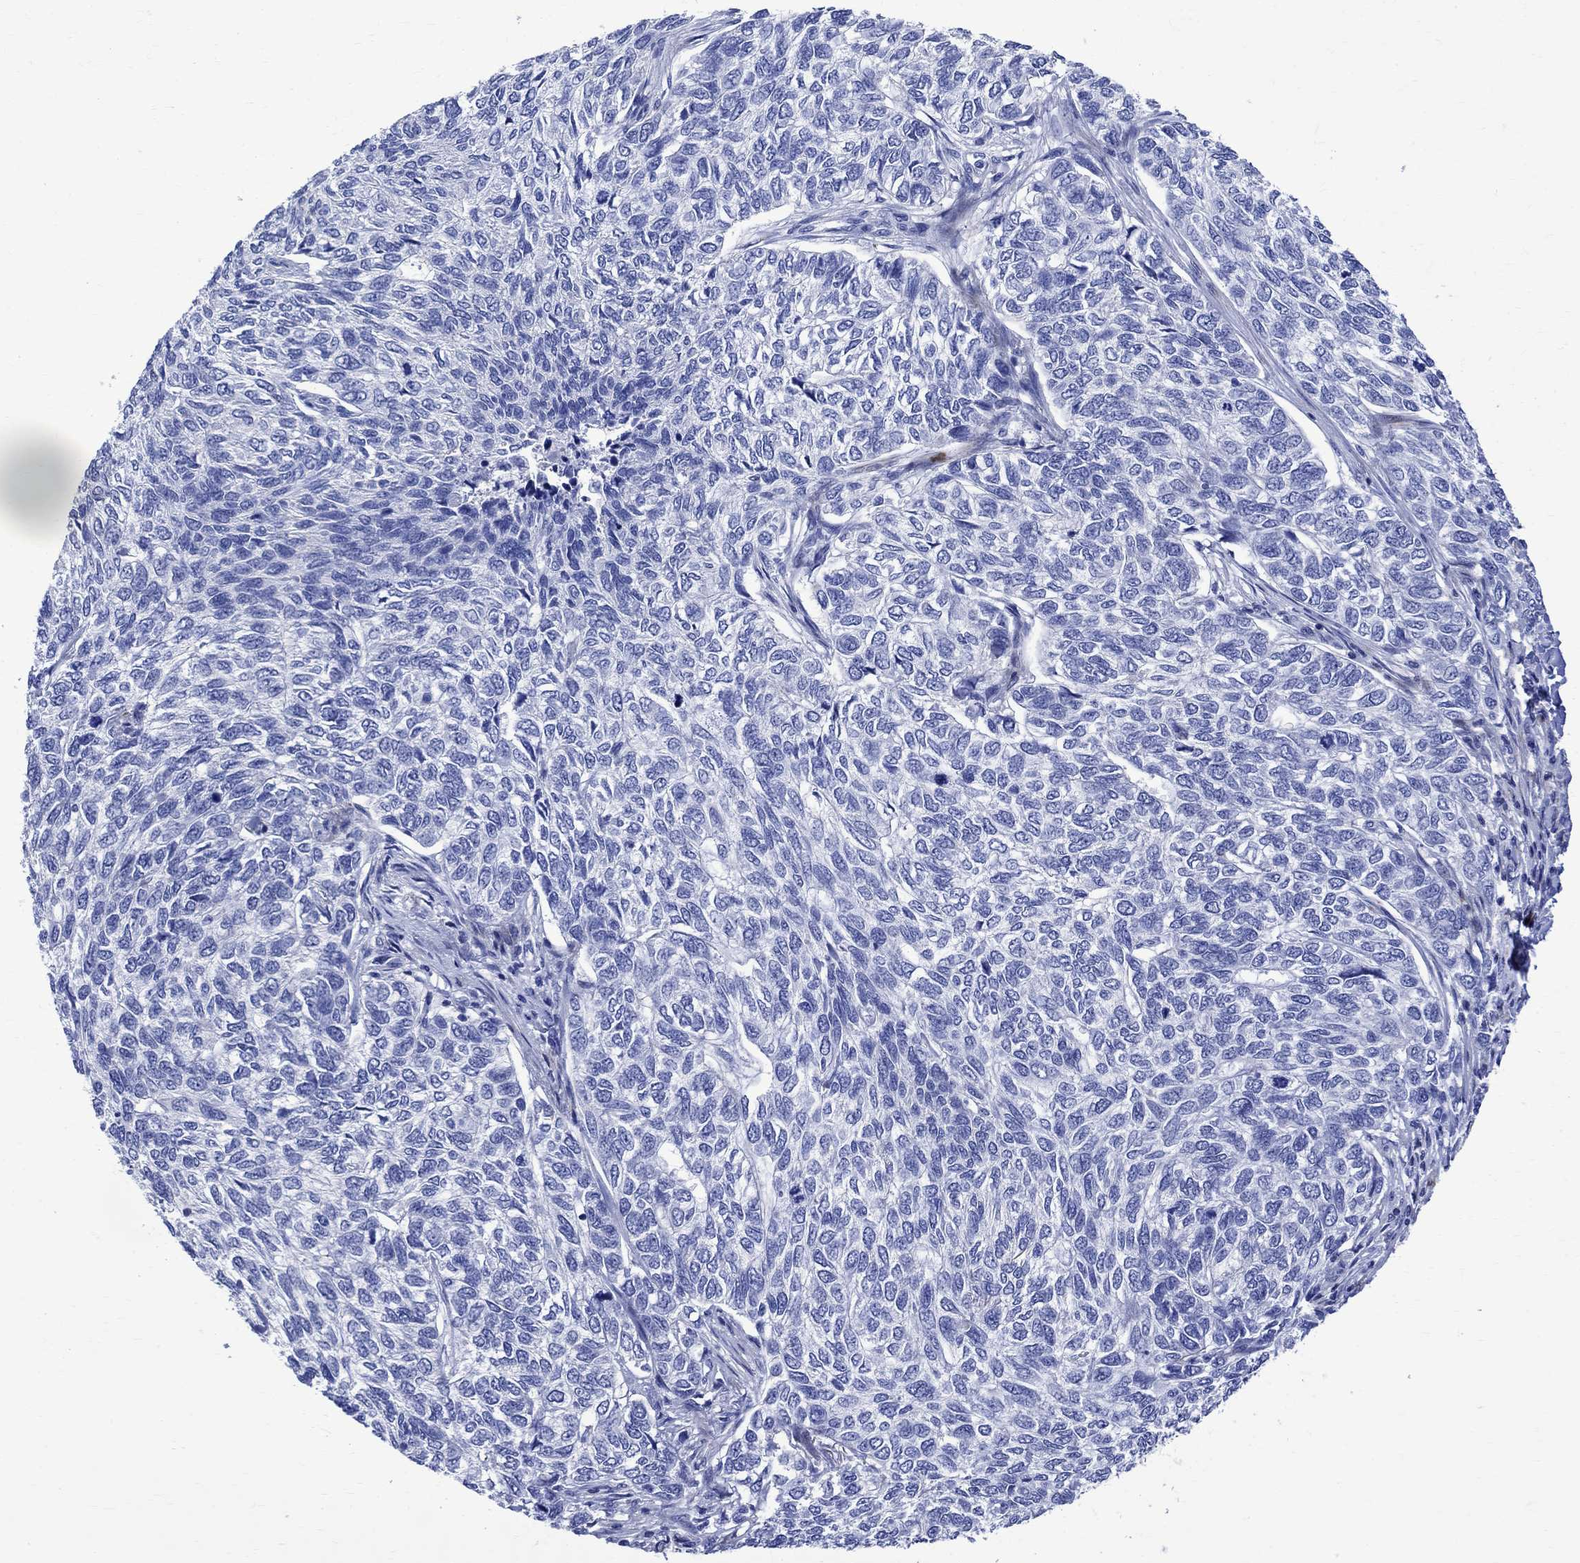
{"staining": {"intensity": "negative", "quantity": "none", "location": "none"}, "tissue": "skin cancer", "cell_type": "Tumor cells", "image_type": "cancer", "snomed": [{"axis": "morphology", "description": "Basal cell carcinoma"}, {"axis": "topography", "description": "Skin"}], "caption": "Protein analysis of basal cell carcinoma (skin) demonstrates no significant positivity in tumor cells. The staining was performed using DAB to visualize the protein expression in brown, while the nuclei were stained in blue with hematoxylin (Magnification: 20x).", "gene": "PARVB", "patient": {"sex": "female", "age": 65}}